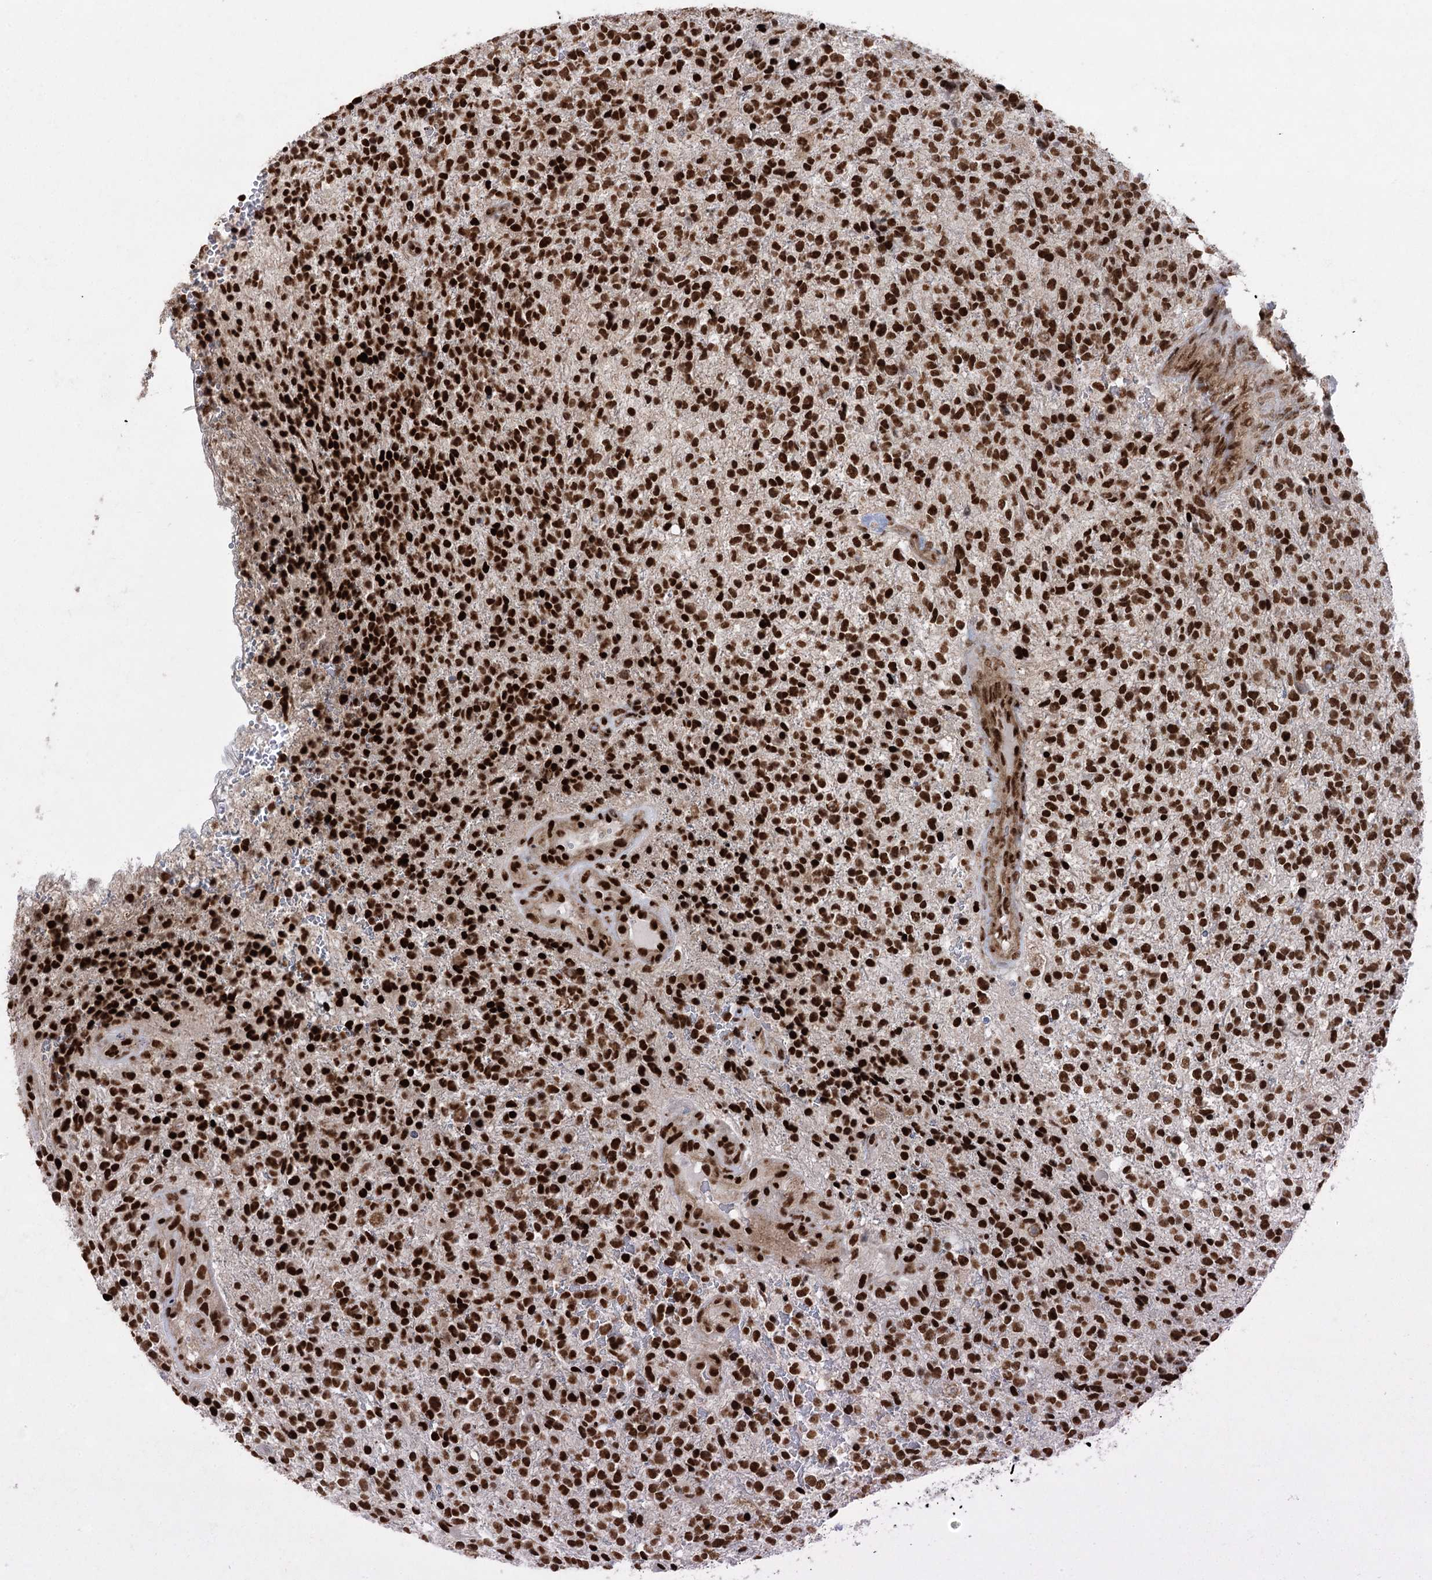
{"staining": {"intensity": "strong", "quantity": ">75%", "location": "nuclear"}, "tissue": "glioma", "cell_type": "Tumor cells", "image_type": "cancer", "snomed": [{"axis": "morphology", "description": "Glioma, malignant, High grade"}, {"axis": "topography", "description": "Brain"}], "caption": "Protein positivity by immunohistochemistry shows strong nuclear expression in about >75% of tumor cells in high-grade glioma (malignant).", "gene": "ZCCHC8", "patient": {"sex": "male", "age": 56}}